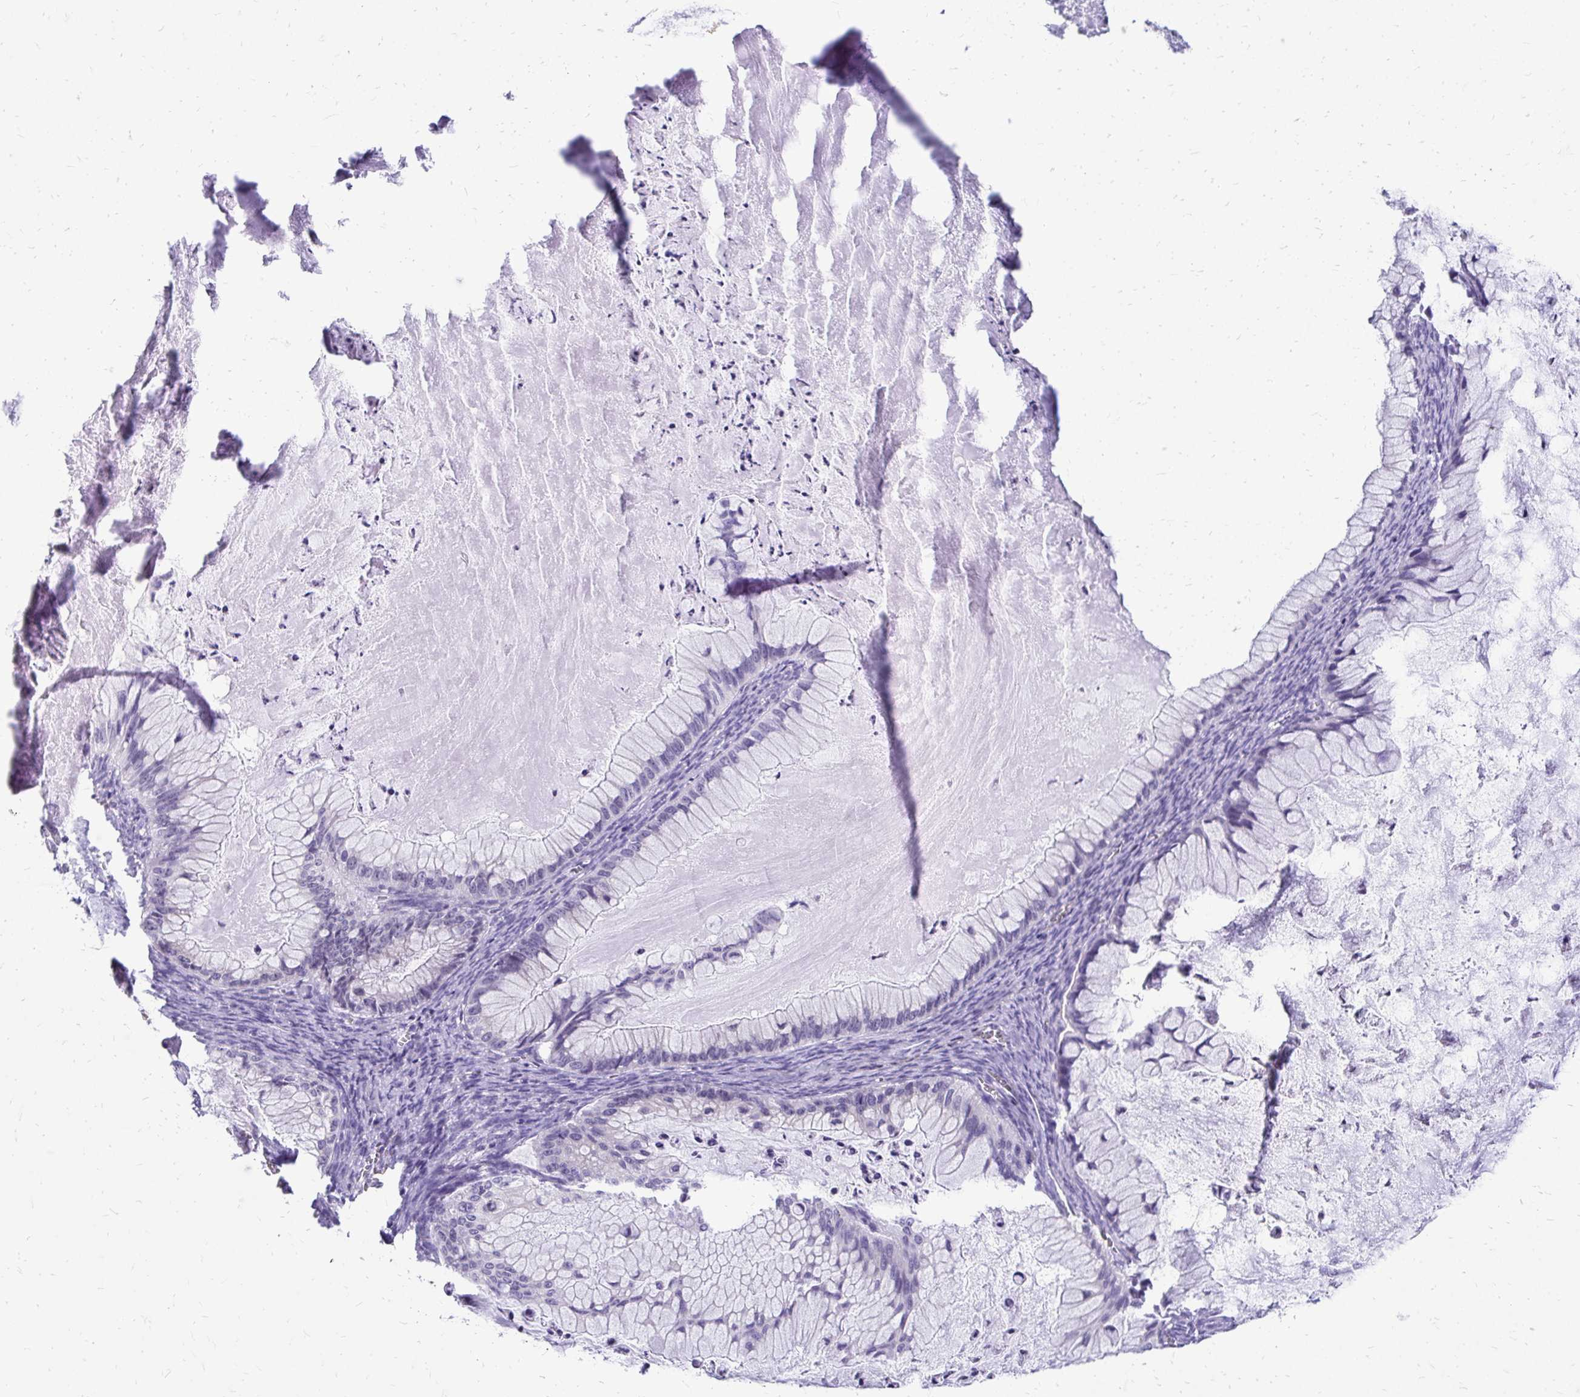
{"staining": {"intensity": "negative", "quantity": "none", "location": "none"}, "tissue": "ovarian cancer", "cell_type": "Tumor cells", "image_type": "cancer", "snomed": [{"axis": "morphology", "description": "Cystadenocarcinoma, mucinous, NOS"}, {"axis": "topography", "description": "Ovary"}], "caption": "This is a micrograph of immunohistochemistry (IHC) staining of ovarian mucinous cystadenocarcinoma, which shows no staining in tumor cells.", "gene": "NIFK", "patient": {"sex": "female", "age": 72}}